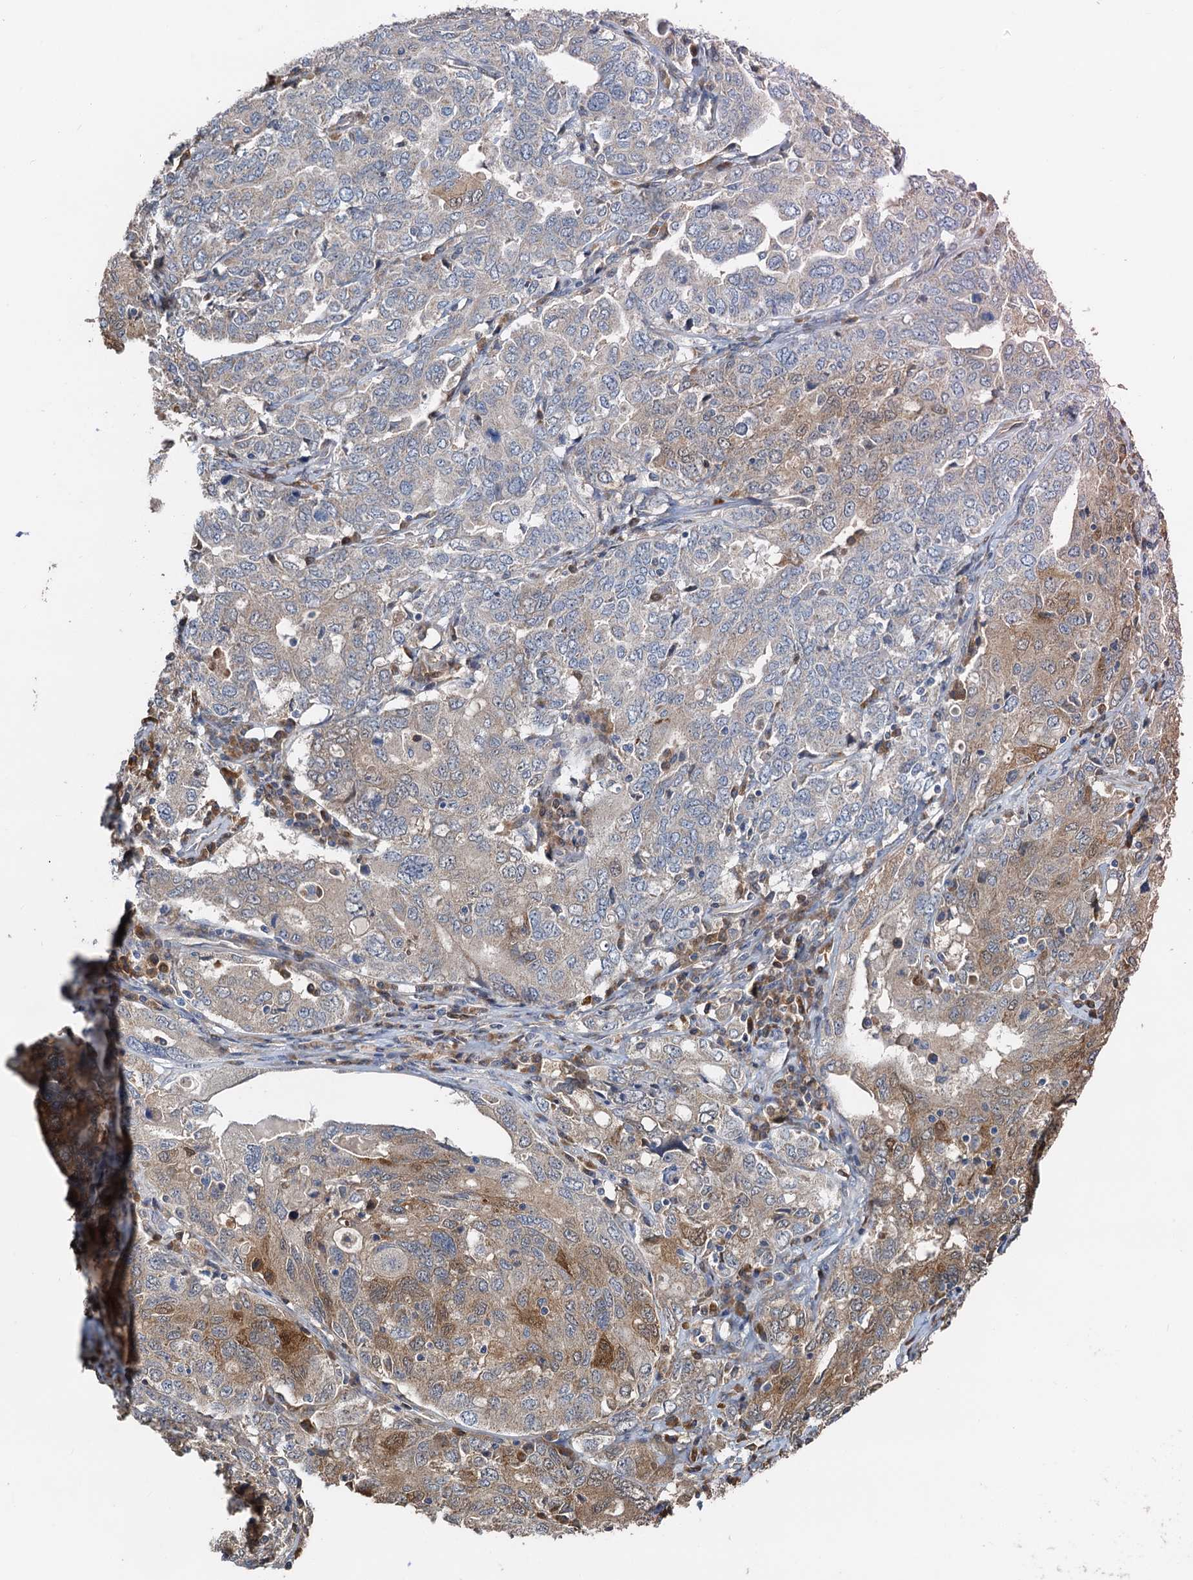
{"staining": {"intensity": "moderate", "quantity": "<25%", "location": "cytoplasmic/membranous"}, "tissue": "ovarian cancer", "cell_type": "Tumor cells", "image_type": "cancer", "snomed": [{"axis": "morphology", "description": "Carcinoma, endometroid"}, {"axis": "topography", "description": "Ovary"}], "caption": "Brown immunohistochemical staining in ovarian cancer (endometroid carcinoma) exhibits moderate cytoplasmic/membranous positivity in about <25% of tumor cells.", "gene": "HYI", "patient": {"sex": "female", "age": 62}}